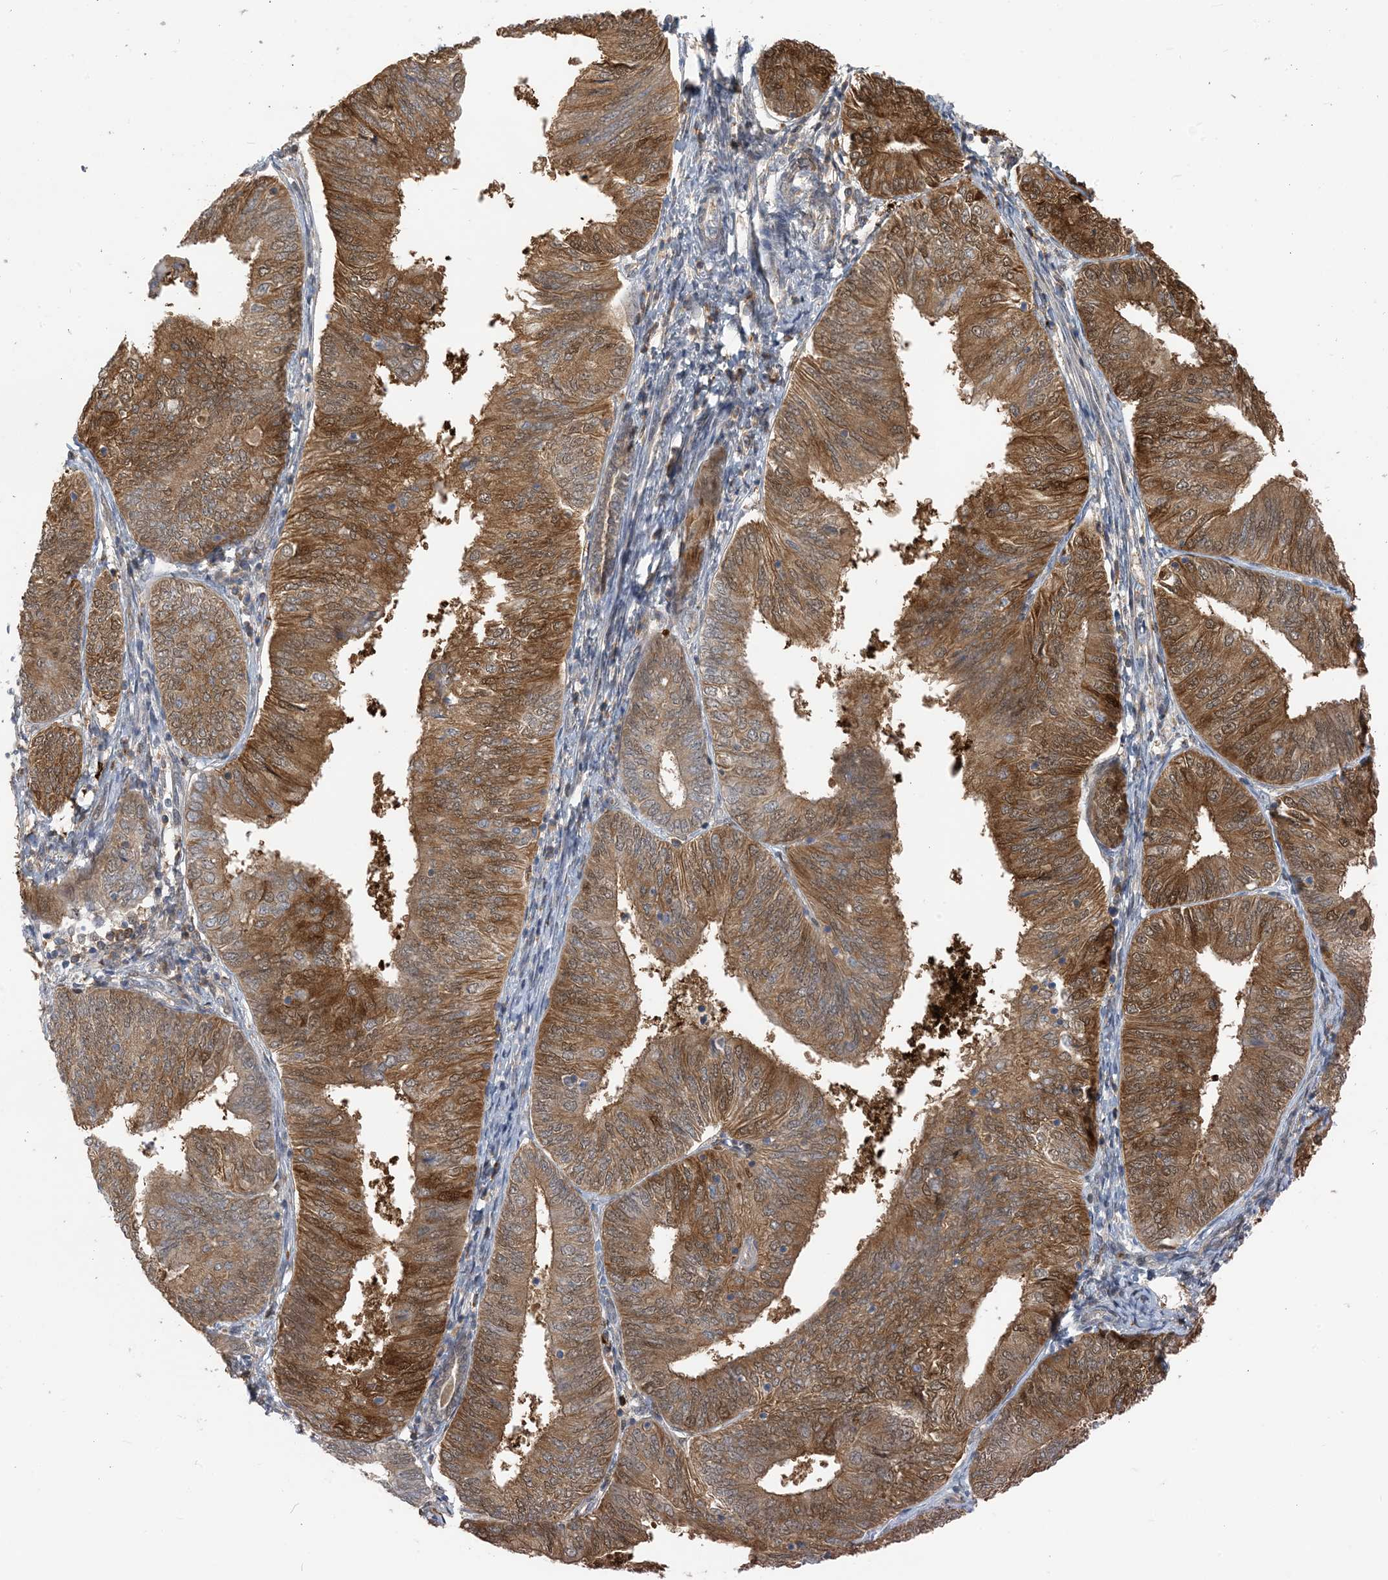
{"staining": {"intensity": "strong", "quantity": ">75%", "location": "cytoplasmic/membranous,nuclear"}, "tissue": "endometrial cancer", "cell_type": "Tumor cells", "image_type": "cancer", "snomed": [{"axis": "morphology", "description": "Adenocarcinoma, NOS"}, {"axis": "topography", "description": "Endometrium"}], "caption": "Endometrial adenocarcinoma stained with a protein marker shows strong staining in tumor cells.", "gene": "ZC3H12A", "patient": {"sex": "female", "age": 58}}